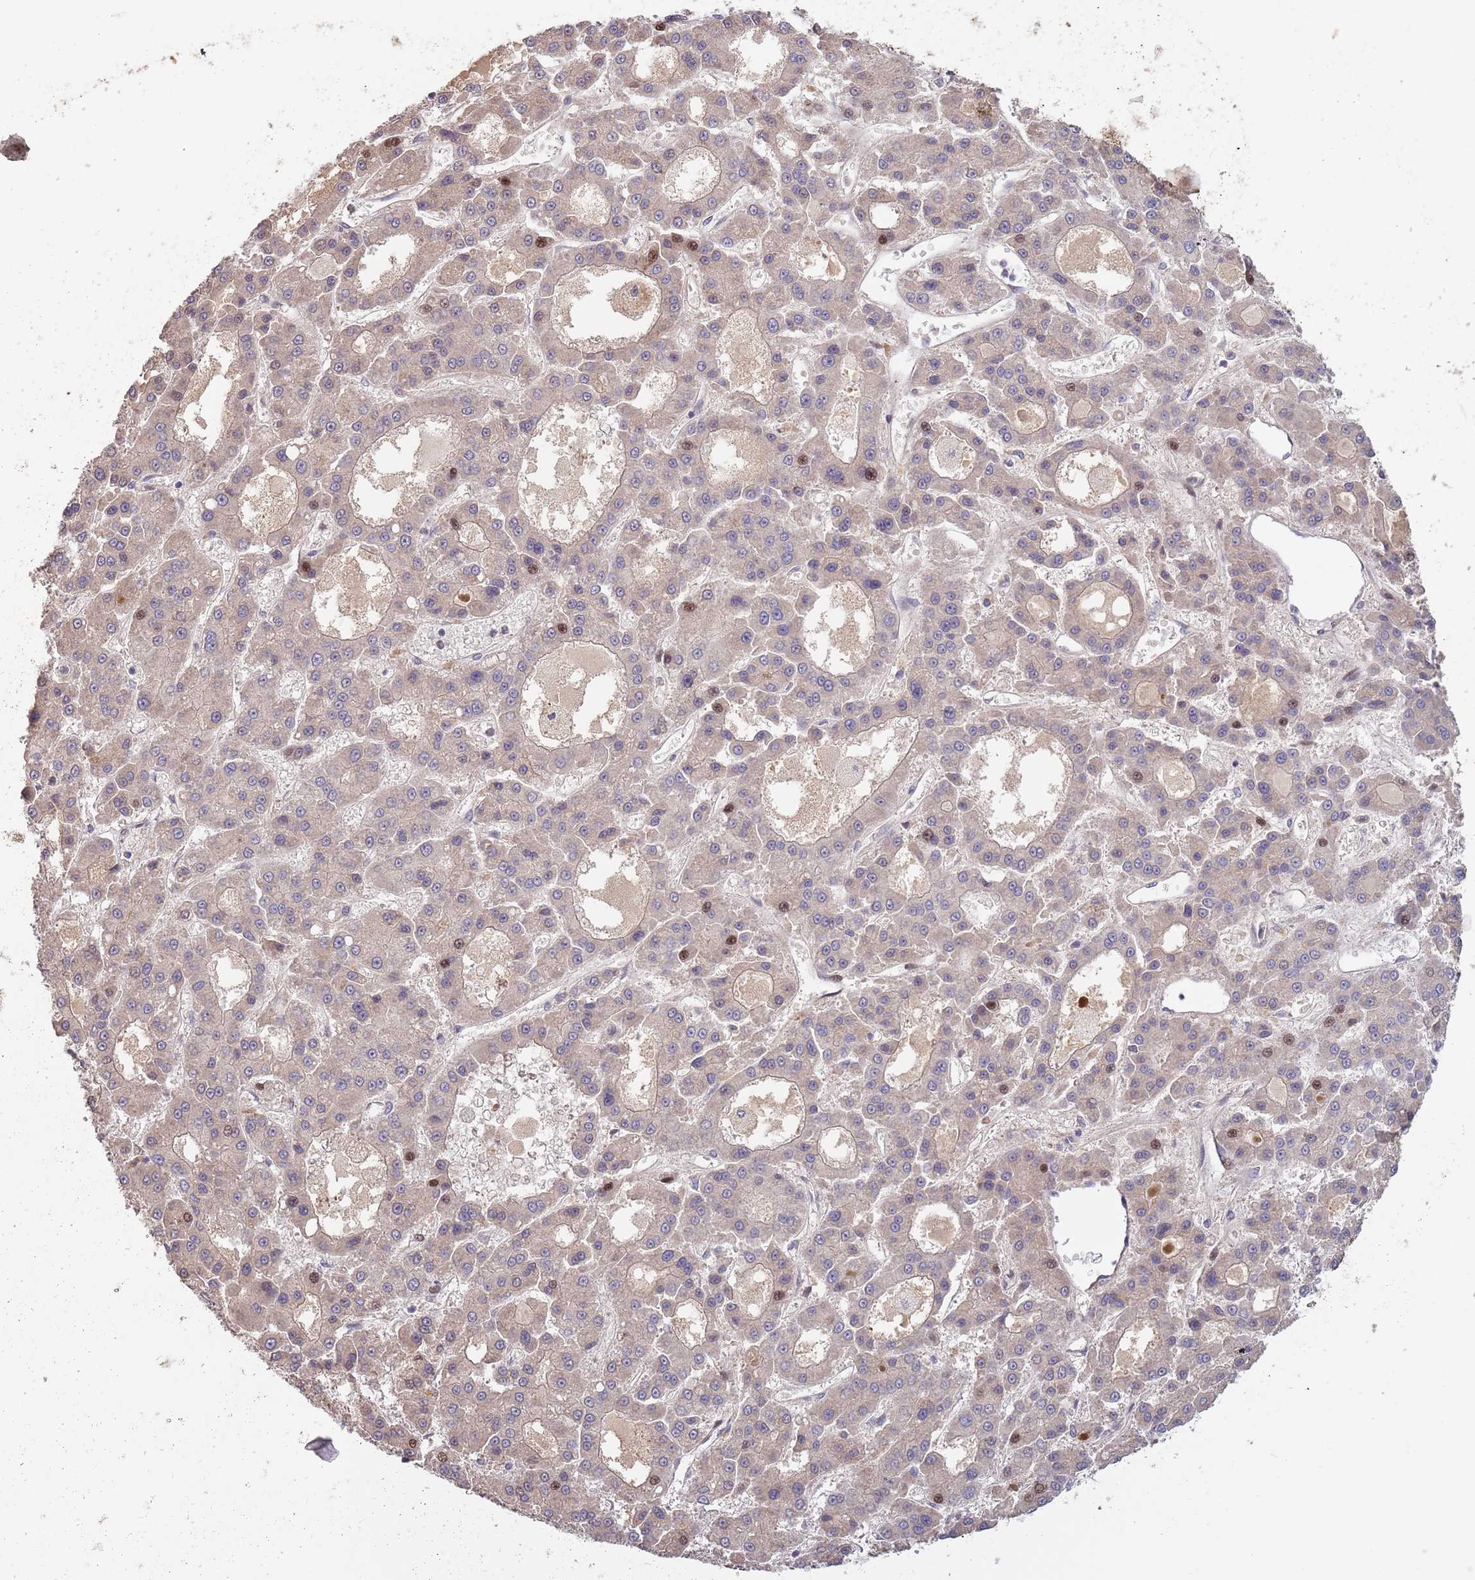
{"staining": {"intensity": "moderate", "quantity": "<25%", "location": "nuclear"}, "tissue": "liver cancer", "cell_type": "Tumor cells", "image_type": "cancer", "snomed": [{"axis": "morphology", "description": "Carcinoma, Hepatocellular, NOS"}, {"axis": "topography", "description": "Liver"}], "caption": "DAB immunohistochemical staining of human liver cancer (hepatocellular carcinoma) reveals moderate nuclear protein staining in approximately <25% of tumor cells.", "gene": "SYNDIG1L", "patient": {"sex": "male", "age": 70}}